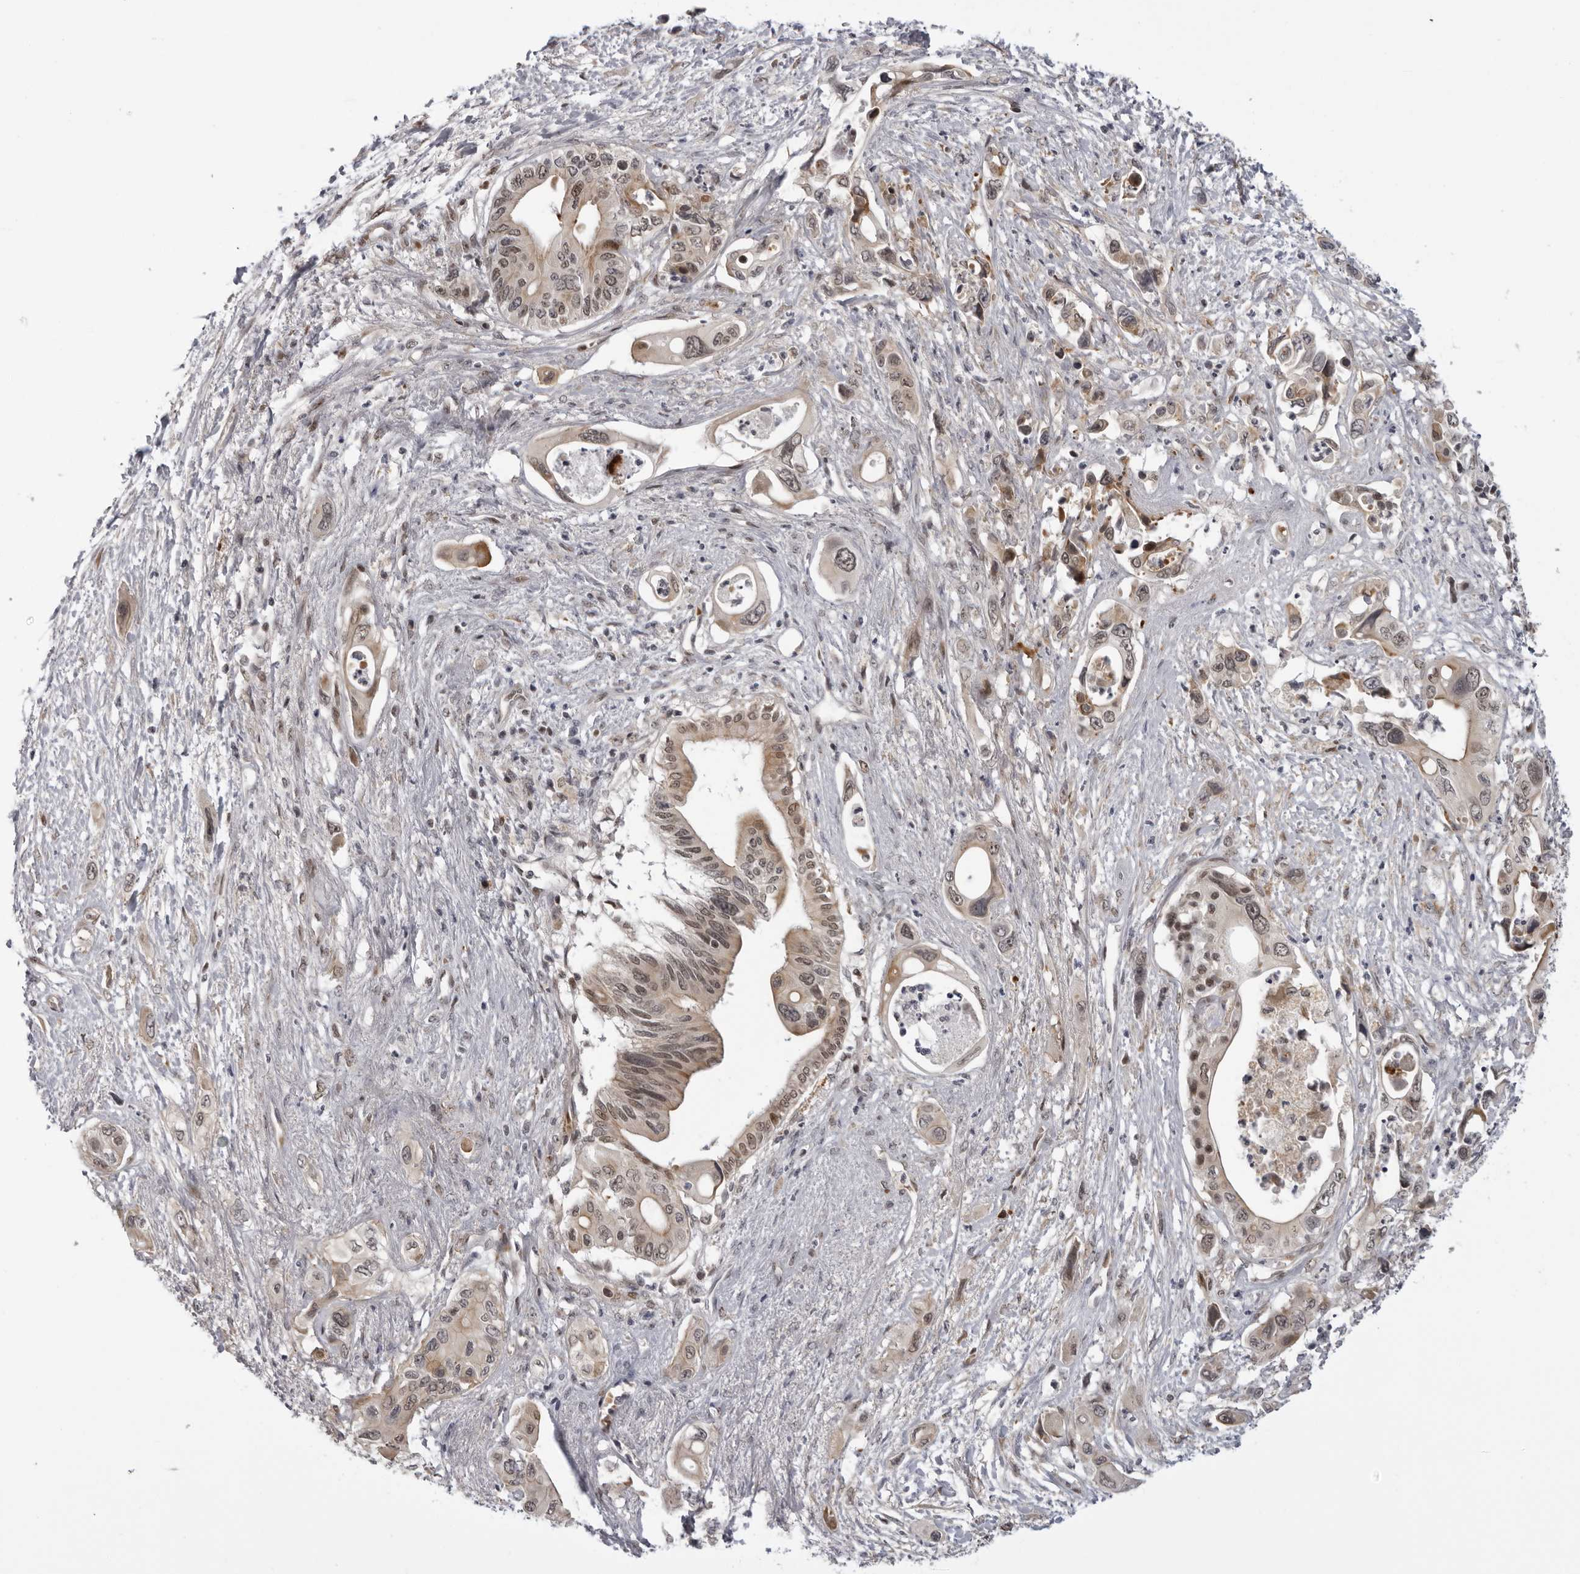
{"staining": {"intensity": "moderate", "quantity": ">75%", "location": "cytoplasmic/membranous,nuclear"}, "tissue": "pancreatic cancer", "cell_type": "Tumor cells", "image_type": "cancer", "snomed": [{"axis": "morphology", "description": "Adenocarcinoma, NOS"}, {"axis": "topography", "description": "Pancreas"}], "caption": "Human pancreatic cancer (adenocarcinoma) stained for a protein (brown) displays moderate cytoplasmic/membranous and nuclear positive expression in about >75% of tumor cells.", "gene": "ALPK2", "patient": {"sex": "male", "age": 66}}